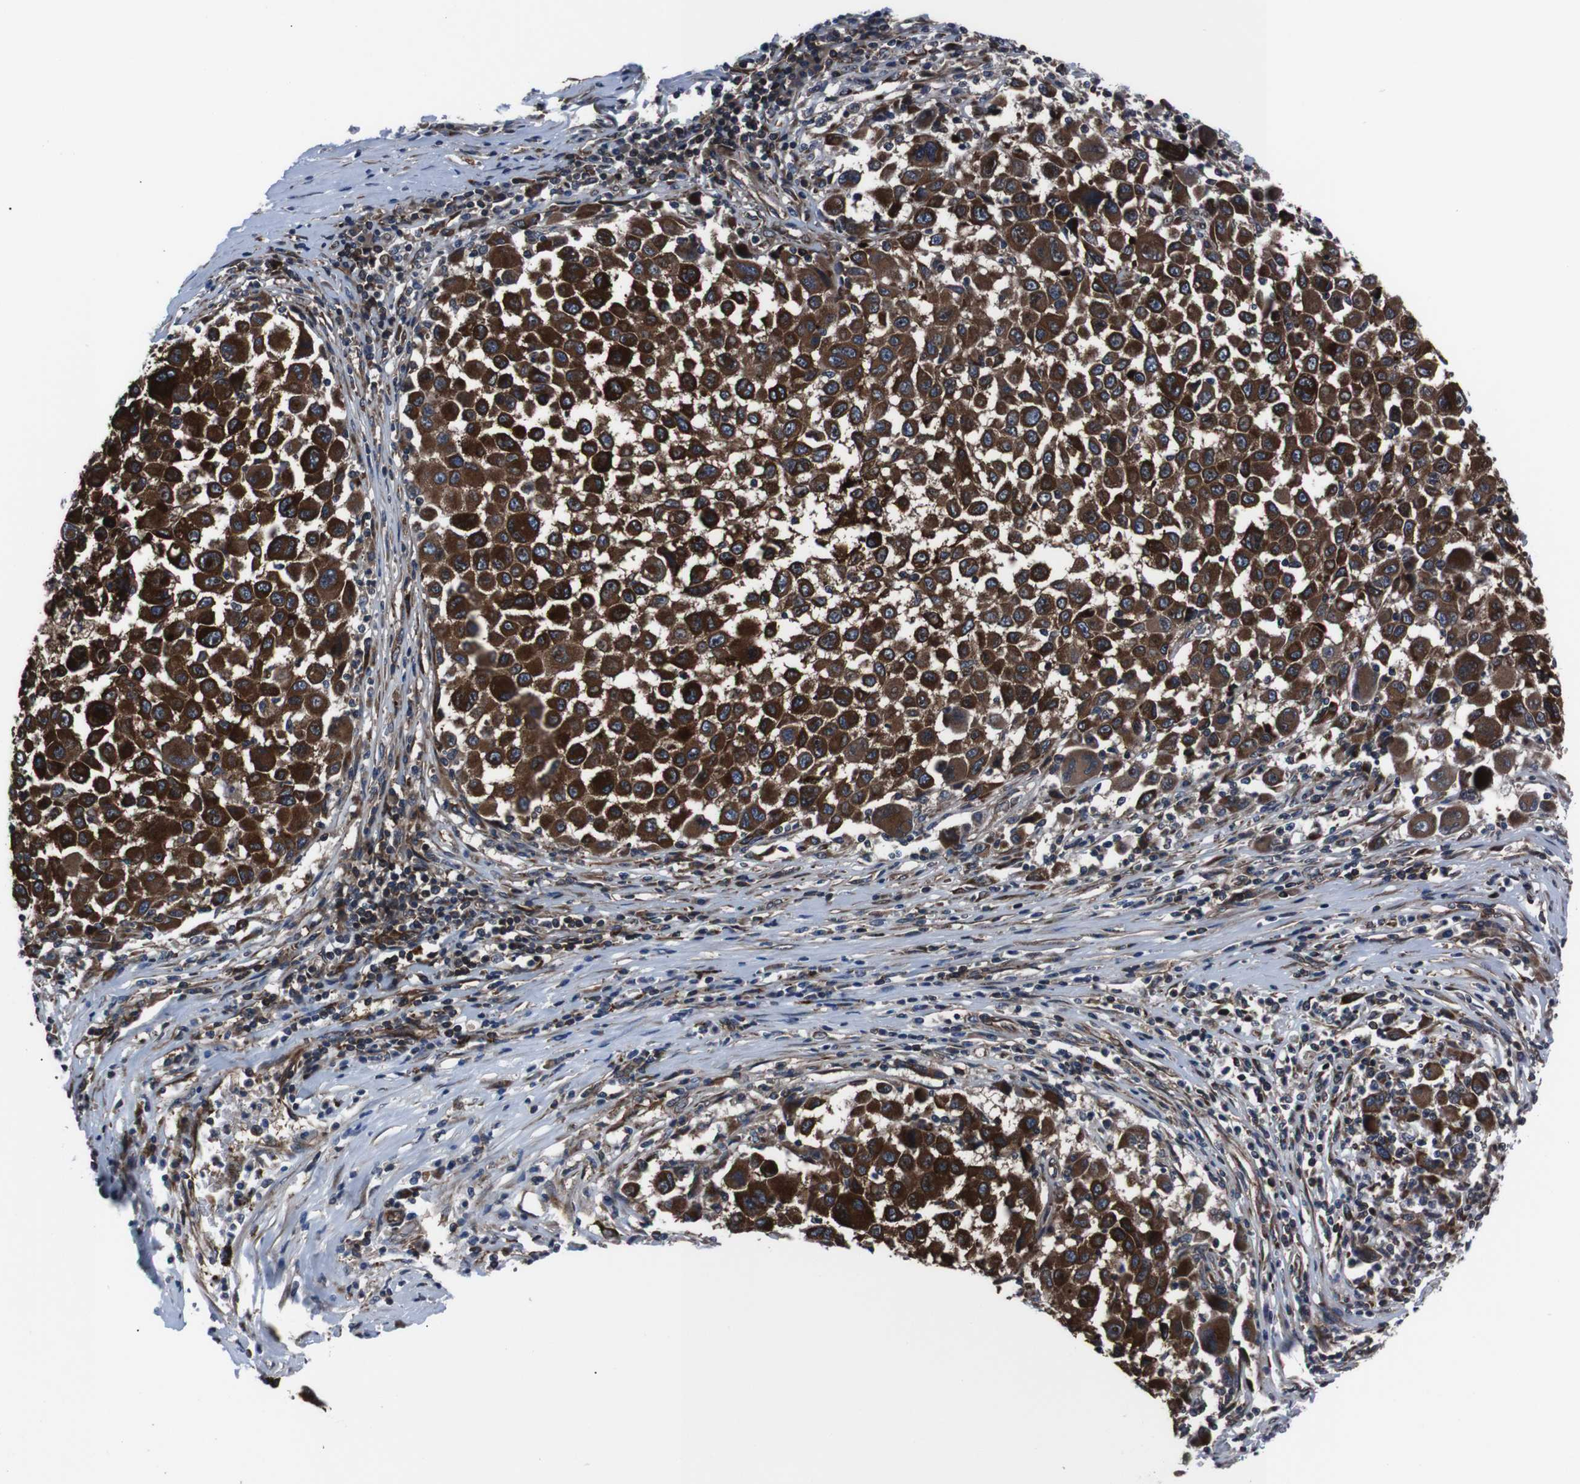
{"staining": {"intensity": "strong", "quantity": ">75%", "location": "cytoplasmic/membranous"}, "tissue": "melanoma", "cell_type": "Tumor cells", "image_type": "cancer", "snomed": [{"axis": "morphology", "description": "Malignant melanoma, Metastatic site"}, {"axis": "topography", "description": "Lymph node"}], "caption": "There is high levels of strong cytoplasmic/membranous positivity in tumor cells of melanoma, as demonstrated by immunohistochemical staining (brown color).", "gene": "EIF4A2", "patient": {"sex": "male", "age": 61}}